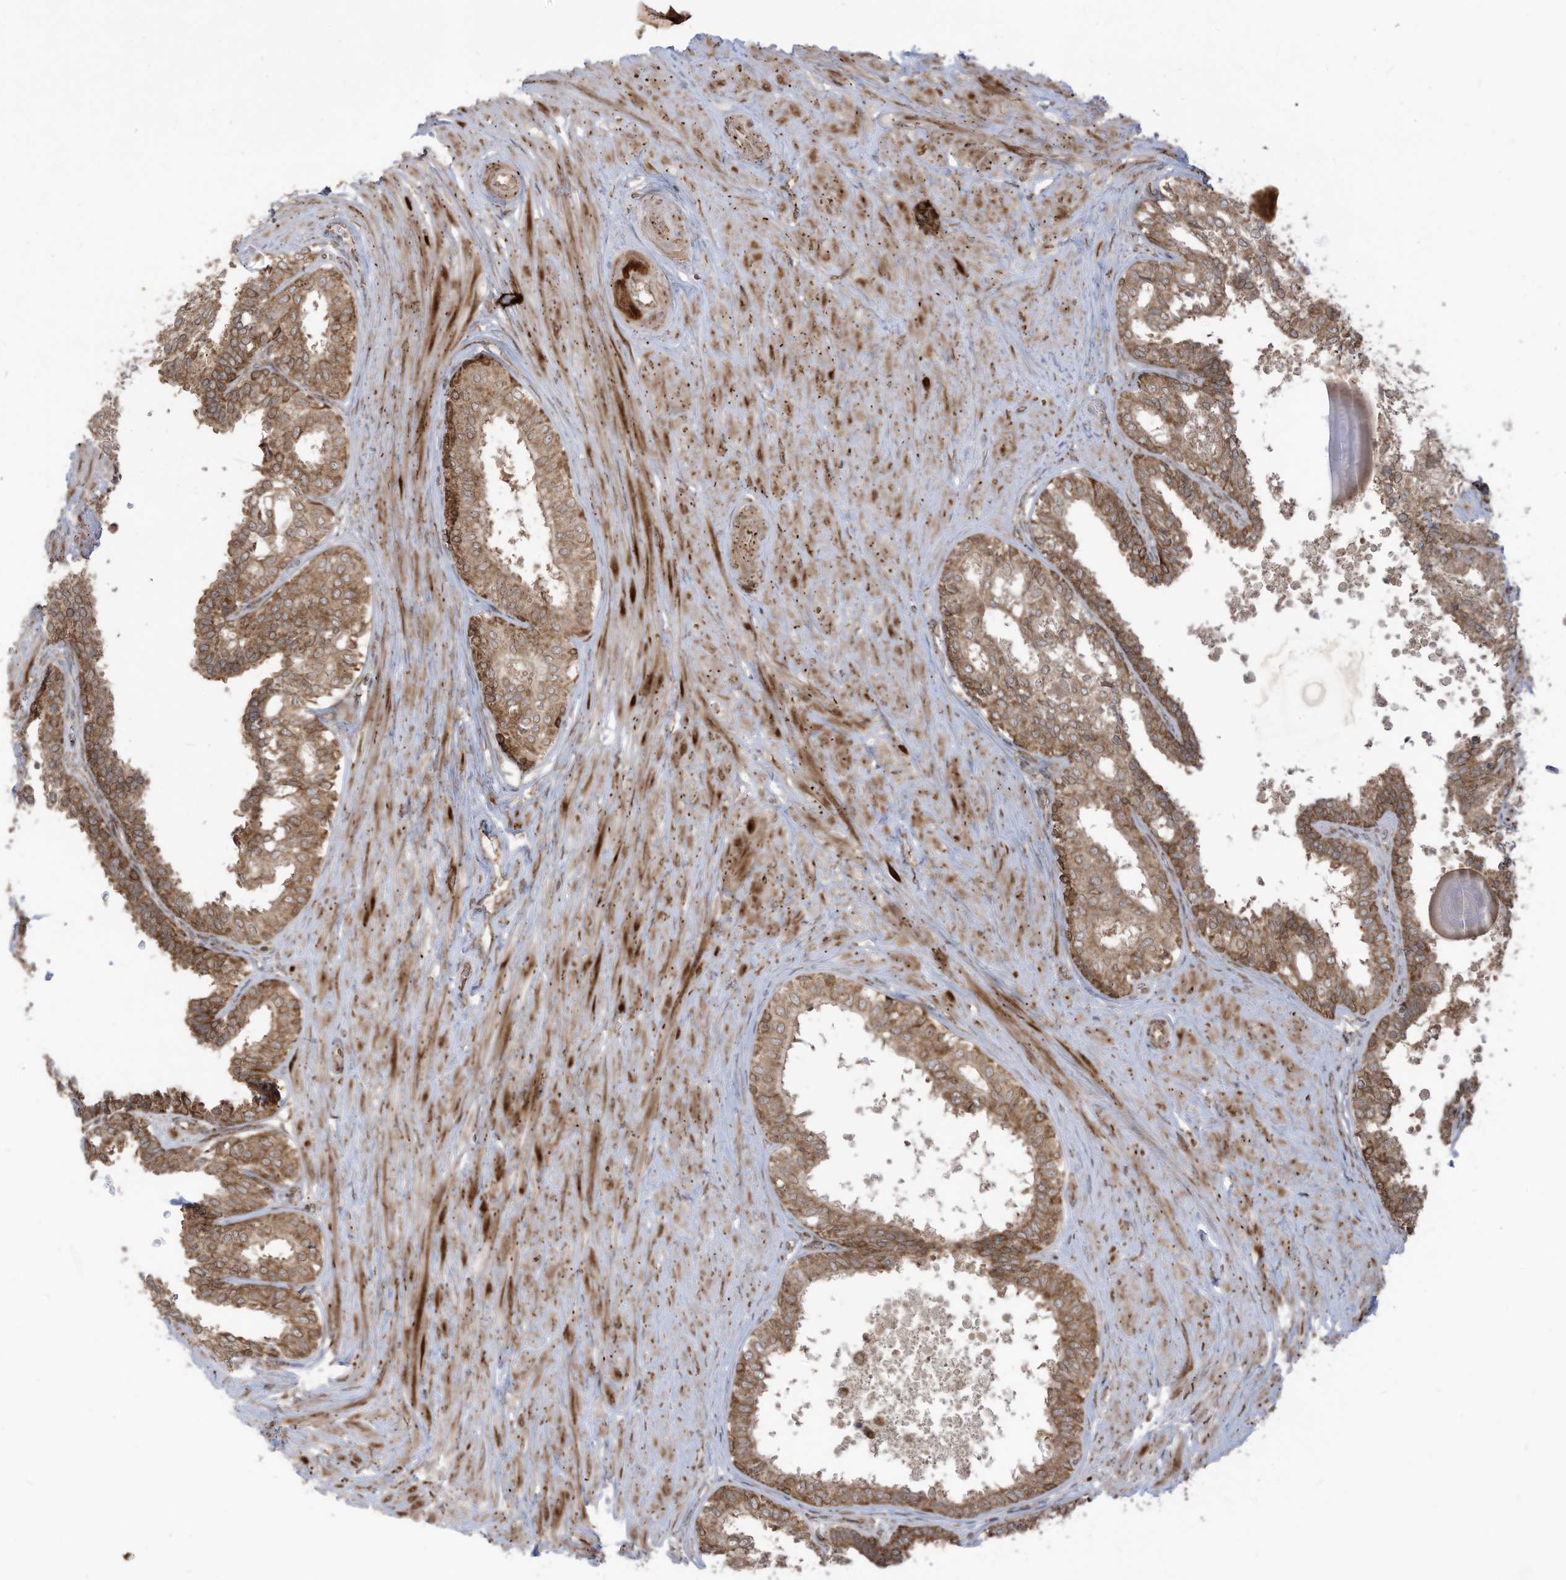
{"staining": {"intensity": "strong", "quantity": ">75%", "location": "cytoplasmic/membranous"}, "tissue": "prostate", "cell_type": "Glandular cells", "image_type": "normal", "snomed": [{"axis": "morphology", "description": "Normal tissue, NOS"}, {"axis": "topography", "description": "Prostate"}], "caption": "Prostate stained for a protein reveals strong cytoplasmic/membranous positivity in glandular cells.", "gene": "TRIM67", "patient": {"sex": "male", "age": 48}}